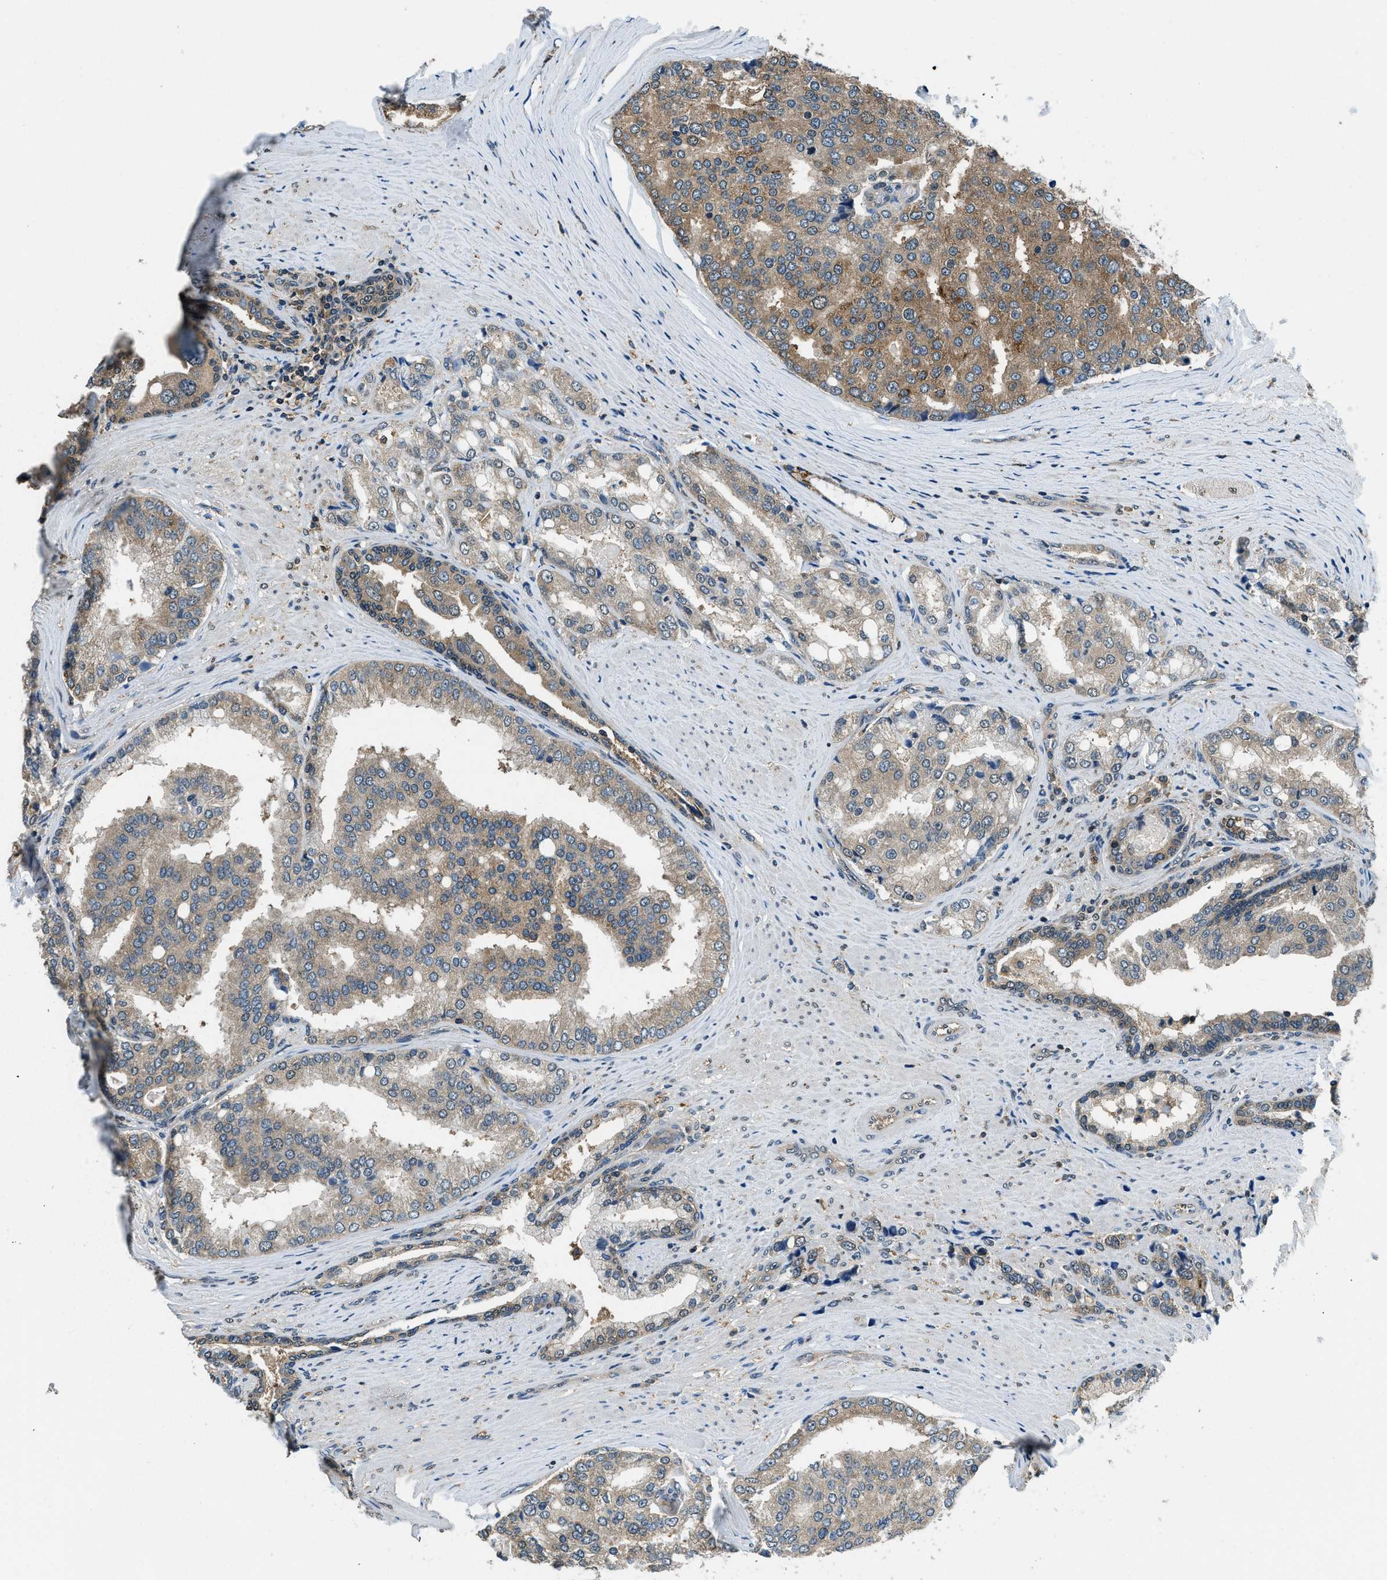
{"staining": {"intensity": "moderate", "quantity": "25%-75%", "location": "cytoplasmic/membranous"}, "tissue": "prostate cancer", "cell_type": "Tumor cells", "image_type": "cancer", "snomed": [{"axis": "morphology", "description": "Adenocarcinoma, High grade"}, {"axis": "topography", "description": "Prostate"}], "caption": "Moderate cytoplasmic/membranous expression is seen in about 25%-75% of tumor cells in prostate cancer. The protein of interest is shown in brown color, while the nuclei are stained blue.", "gene": "ARFGAP2", "patient": {"sex": "male", "age": 50}}